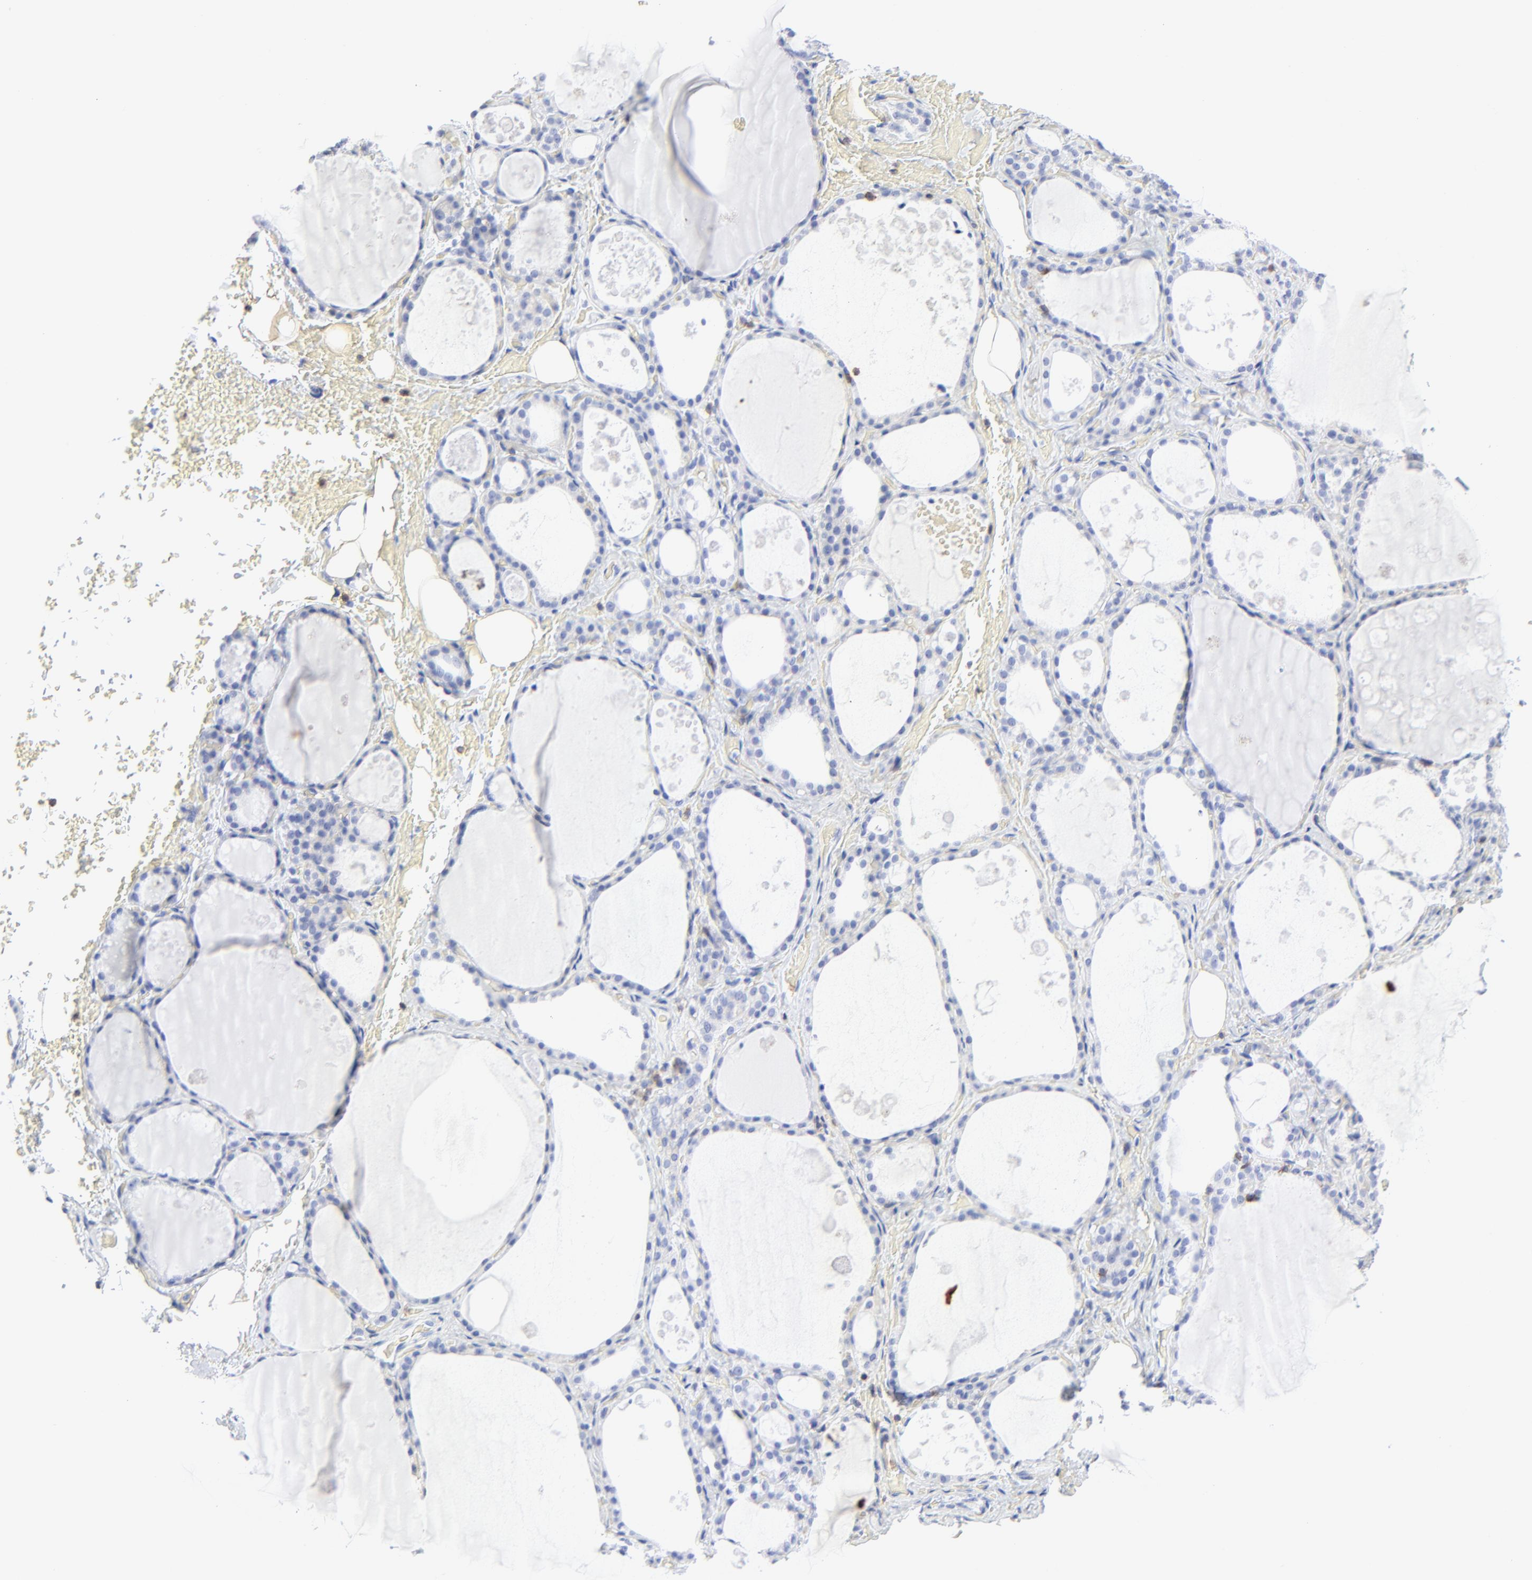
{"staining": {"intensity": "negative", "quantity": "none", "location": "none"}, "tissue": "thyroid gland", "cell_type": "Glandular cells", "image_type": "normal", "snomed": [{"axis": "morphology", "description": "Normal tissue, NOS"}, {"axis": "topography", "description": "Thyroid gland"}], "caption": "Immunohistochemistry (IHC) micrograph of unremarkable thyroid gland: human thyroid gland stained with DAB shows no significant protein expression in glandular cells. Brightfield microscopy of IHC stained with DAB (3,3'-diaminobenzidine) (brown) and hematoxylin (blue), captured at high magnification.", "gene": "LCK", "patient": {"sex": "male", "age": 61}}